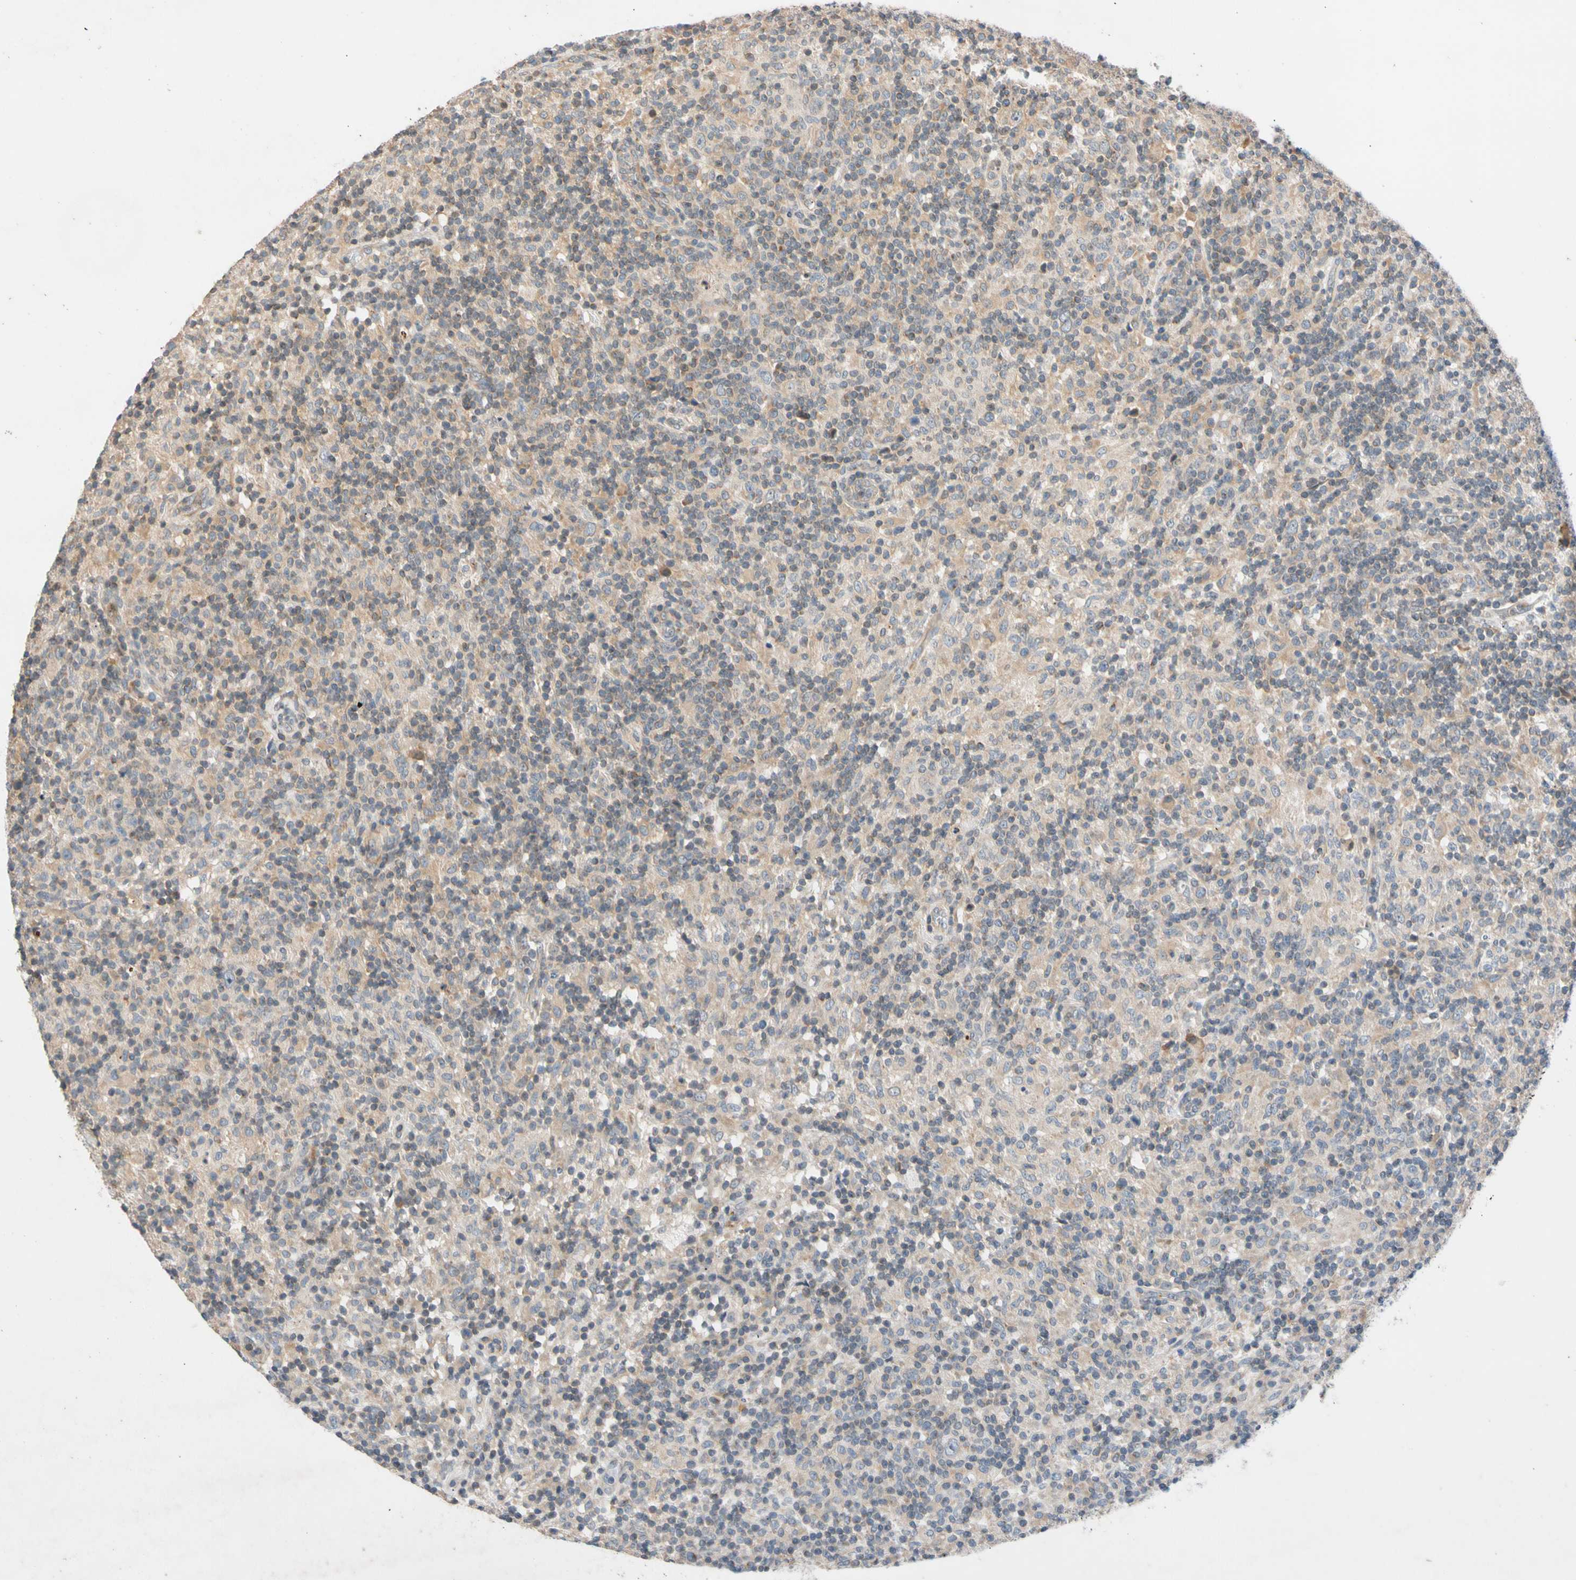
{"staining": {"intensity": "weak", "quantity": ">75%", "location": "cytoplasmic/membranous"}, "tissue": "lymphoma", "cell_type": "Tumor cells", "image_type": "cancer", "snomed": [{"axis": "morphology", "description": "Hodgkin's disease, NOS"}, {"axis": "topography", "description": "Lymph node"}], "caption": "Protein staining shows weak cytoplasmic/membranous staining in about >75% of tumor cells in Hodgkin's disease.", "gene": "CNST", "patient": {"sex": "male", "age": 70}}